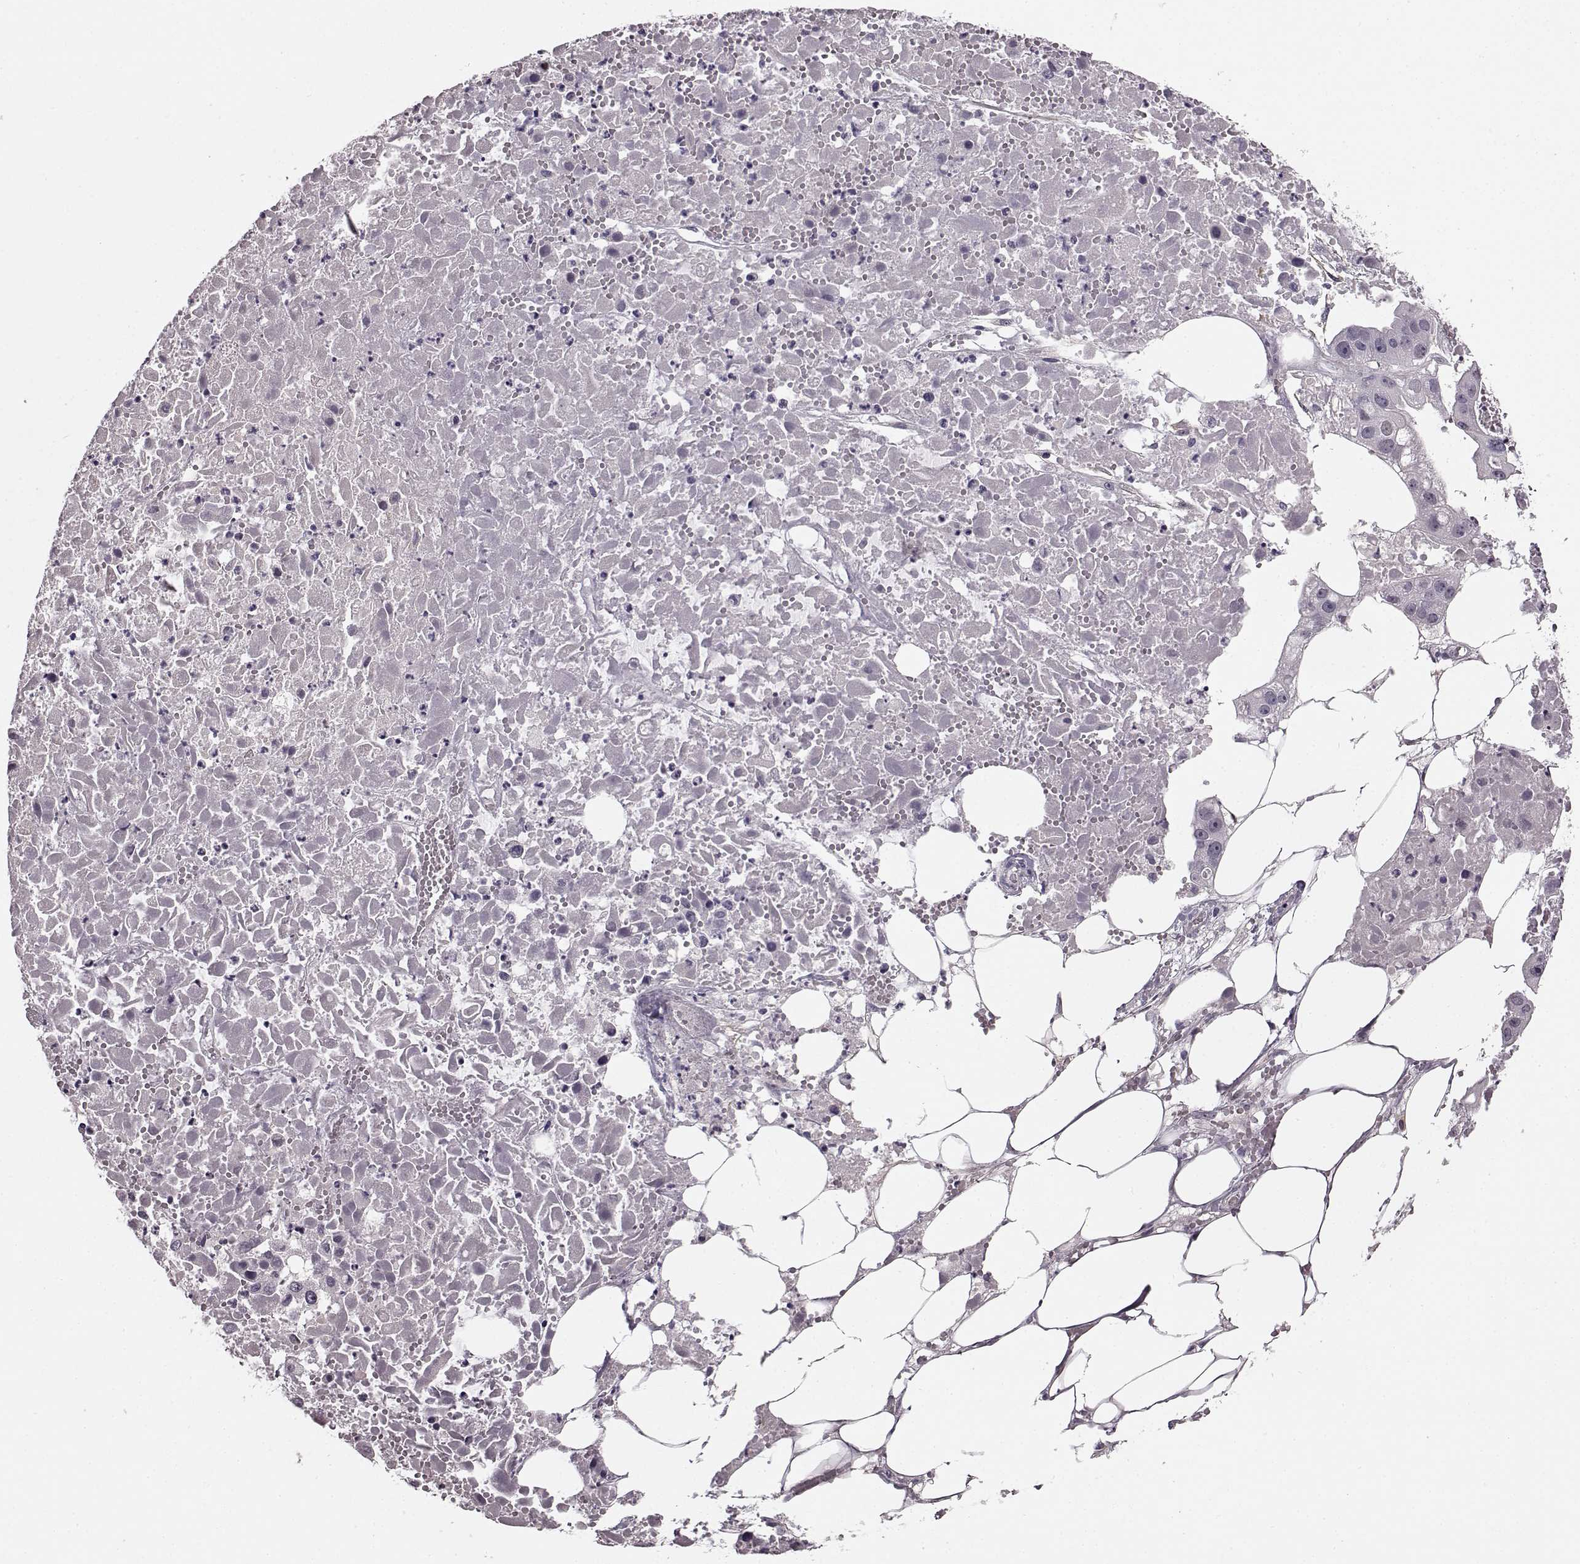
{"staining": {"intensity": "negative", "quantity": "none", "location": "none"}, "tissue": "ovarian cancer", "cell_type": "Tumor cells", "image_type": "cancer", "snomed": [{"axis": "morphology", "description": "Cystadenocarcinoma, serous, NOS"}, {"axis": "topography", "description": "Ovary"}], "caption": "Tumor cells are negative for brown protein staining in serous cystadenocarcinoma (ovarian).", "gene": "SLCO3A1", "patient": {"sex": "female", "age": 56}}